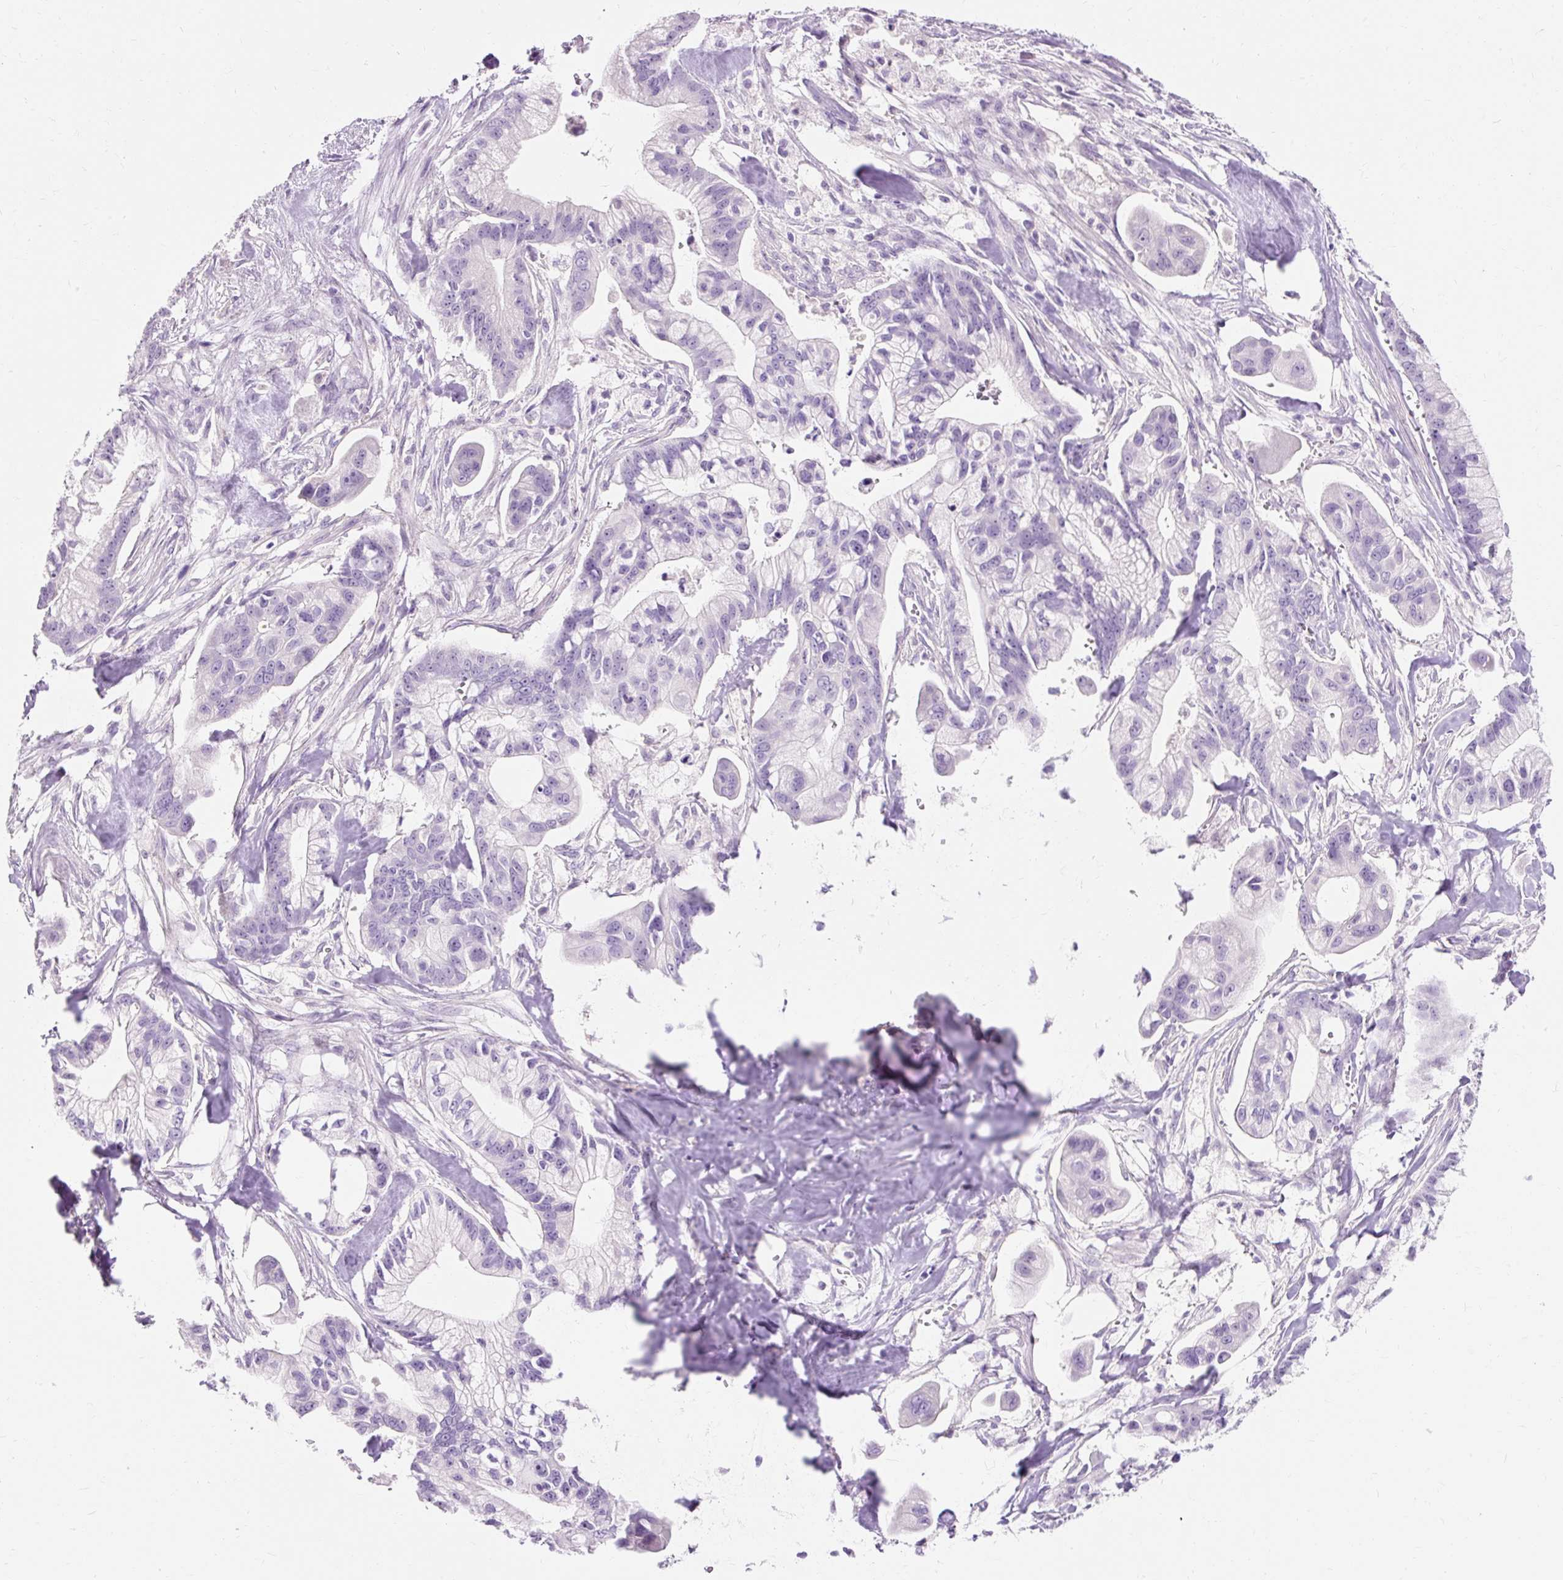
{"staining": {"intensity": "negative", "quantity": "none", "location": "none"}, "tissue": "pancreatic cancer", "cell_type": "Tumor cells", "image_type": "cancer", "snomed": [{"axis": "morphology", "description": "Adenocarcinoma, NOS"}, {"axis": "topography", "description": "Pancreas"}], "caption": "There is no significant staining in tumor cells of adenocarcinoma (pancreatic). Brightfield microscopy of immunohistochemistry stained with DAB (brown) and hematoxylin (blue), captured at high magnification.", "gene": "CLDN25", "patient": {"sex": "male", "age": 68}}